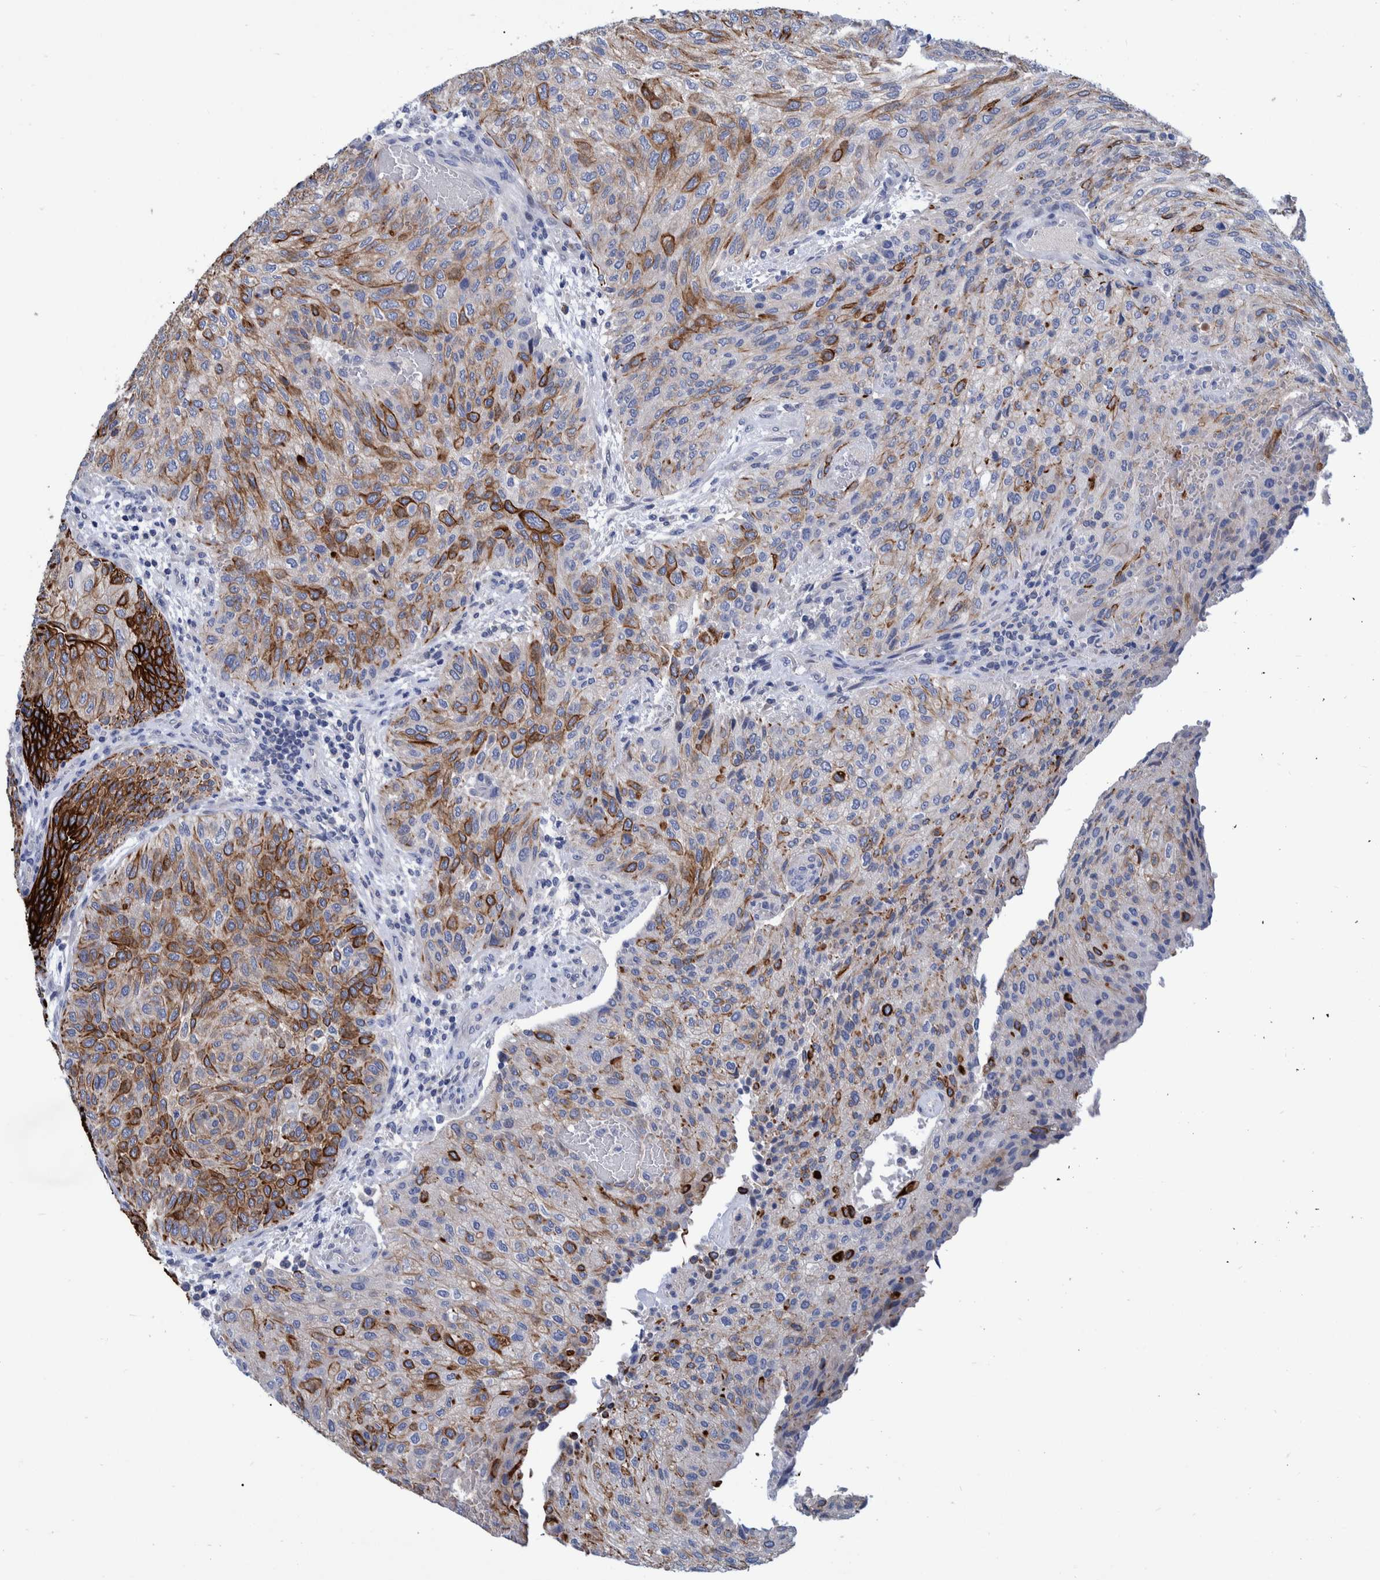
{"staining": {"intensity": "moderate", "quantity": "25%-75%", "location": "cytoplasmic/membranous"}, "tissue": "urothelial cancer", "cell_type": "Tumor cells", "image_type": "cancer", "snomed": [{"axis": "morphology", "description": "Urothelial carcinoma, Low grade"}, {"axis": "morphology", "description": "Urothelial carcinoma, High grade"}, {"axis": "topography", "description": "Urinary bladder"}], "caption": "Brown immunohistochemical staining in human urothelial cancer displays moderate cytoplasmic/membranous staining in about 25%-75% of tumor cells. The staining is performed using DAB (3,3'-diaminobenzidine) brown chromogen to label protein expression. The nuclei are counter-stained blue using hematoxylin.", "gene": "MKS1", "patient": {"sex": "male", "age": 35}}